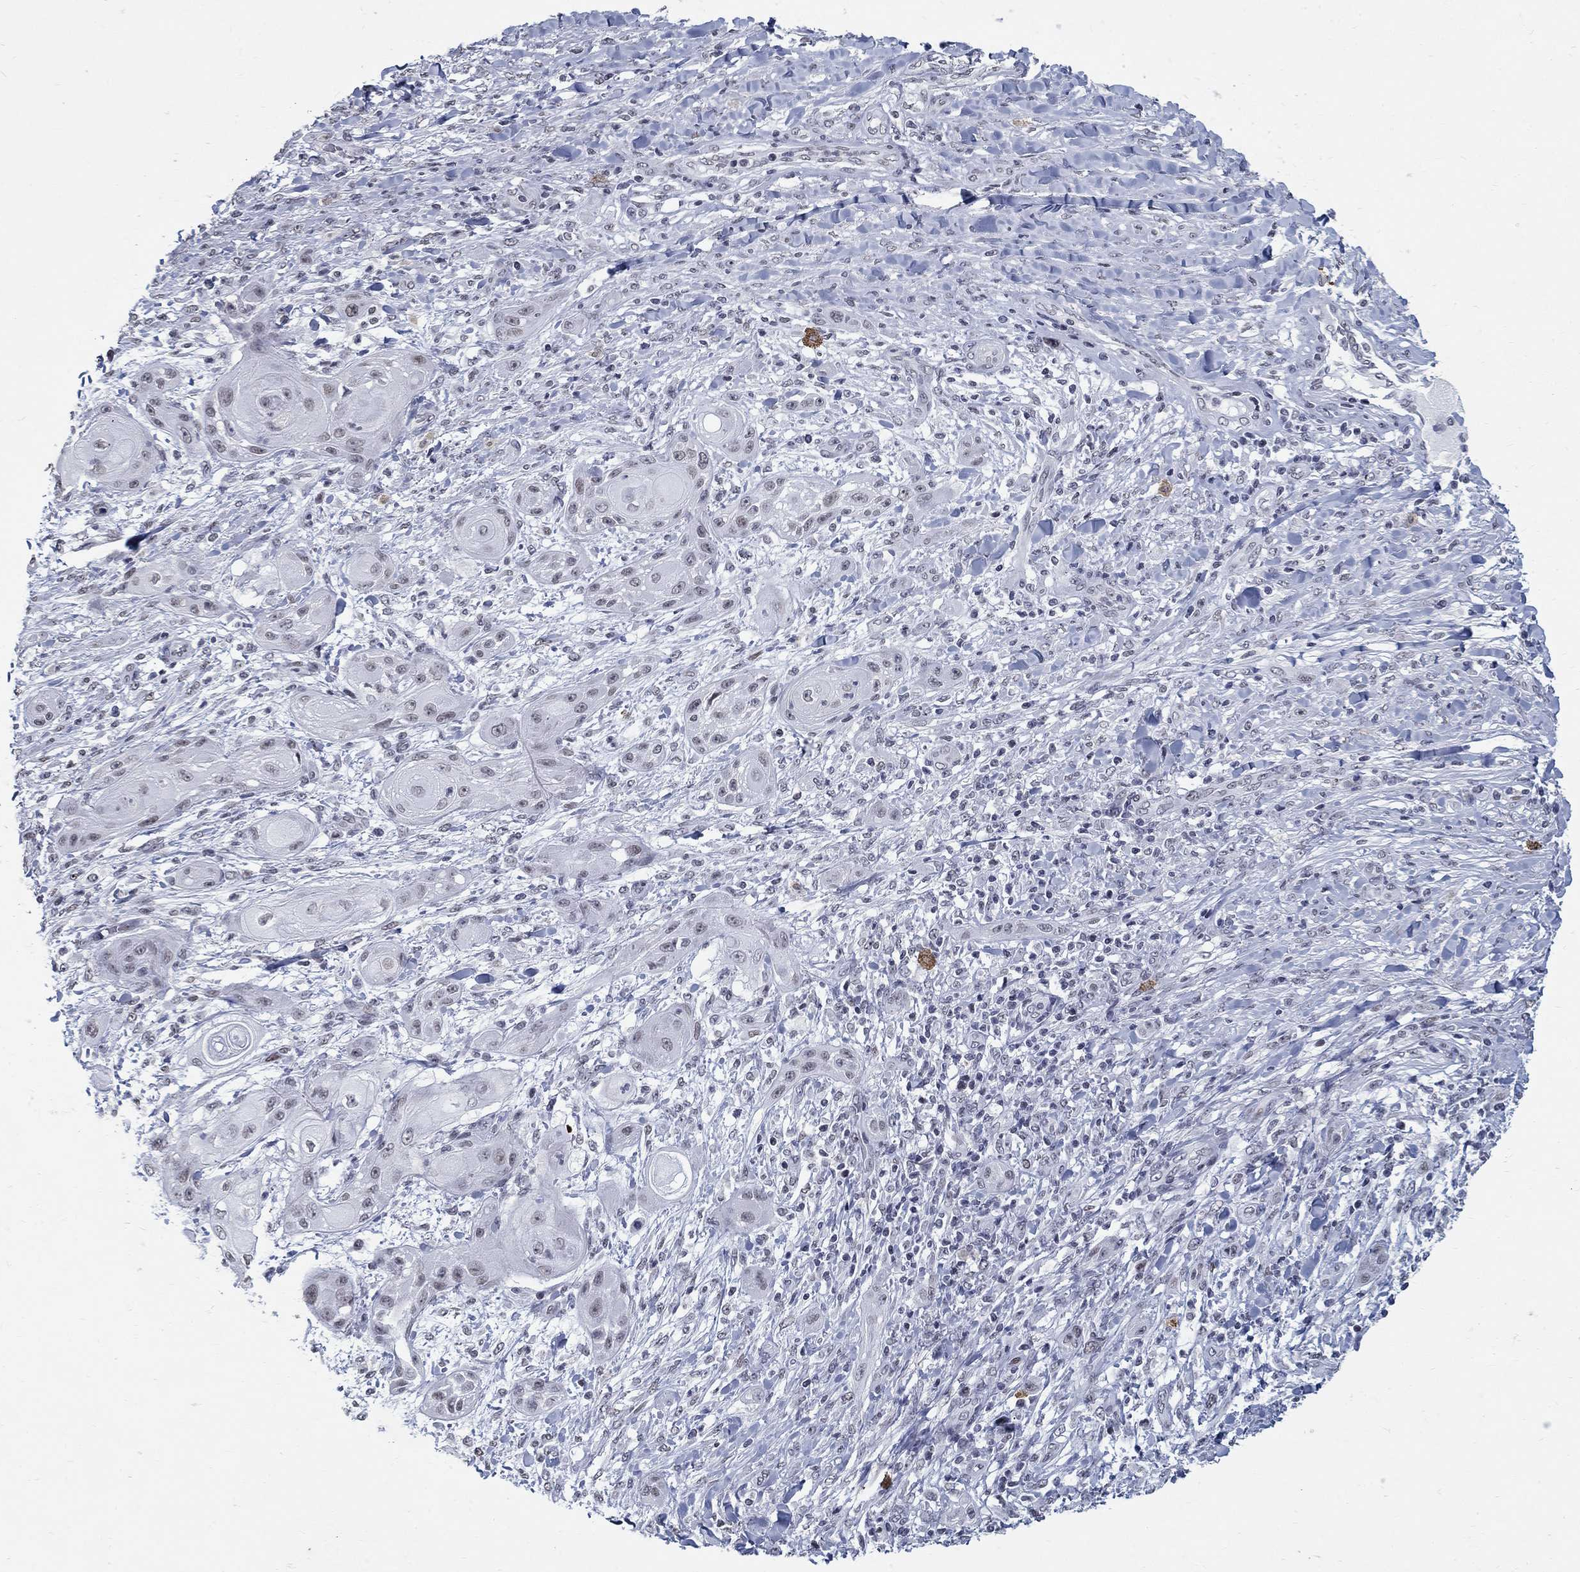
{"staining": {"intensity": "negative", "quantity": "none", "location": "none"}, "tissue": "skin cancer", "cell_type": "Tumor cells", "image_type": "cancer", "snomed": [{"axis": "morphology", "description": "Squamous cell carcinoma, NOS"}, {"axis": "topography", "description": "Skin"}], "caption": "Immunohistochemistry (IHC) micrograph of human skin squamous cell carcinoma stained for a protein (brown), which reveals no staining in tumor cells.", "gene": "BHLHE22", "patient": {"sex": "male", "age": 62}}